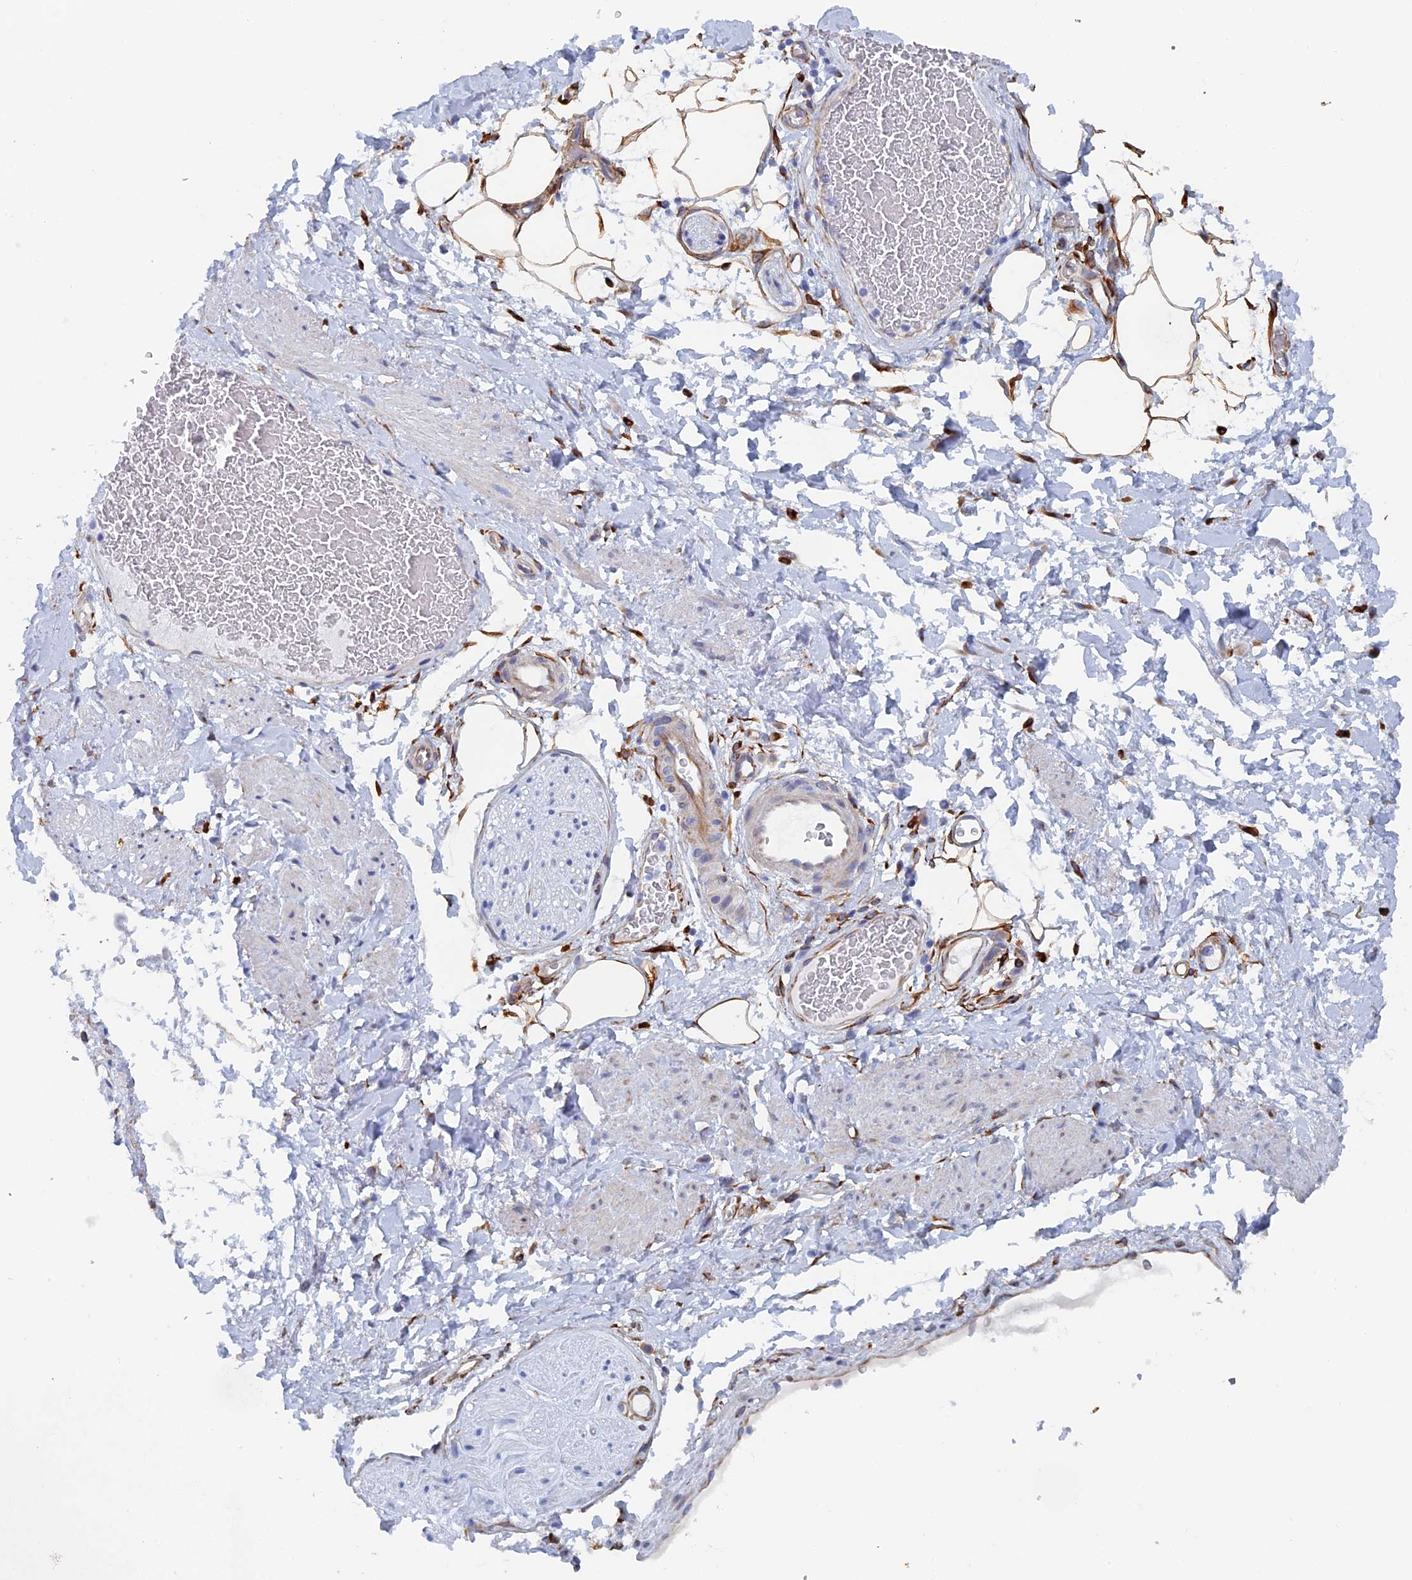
{"staining": {"intensity": "moderate", "quantity": "25%-75%", "location": "cytoplasmic/membranous"}, "tissue": "adipose tissue", "cell_type": "Adipocytes", "image_type": "normal", "snomed": [{"axis": "morphology", "description": "Normal tissue, NOS"}, {"axis": "morphology", "description": "Adenocarcinoma, NOS"}, {"axis": "topography", "description": "Rectum"}, {"axis": "topography", "description": "Vagina"}, {"axis": "topography", "description": "Peripheral nerve tissue"}], "caption": "Brown immunohistochemical staining in normal human adipose tissue shows moderate cytoplasmic/membranous expression in about 25%-75% of adipocytes. Immunohistochemistry stains the protein of interest in brown and the nuclei are stained blue.", "gene": "COG7", "patient": {"sex": "female", "age": 71}}